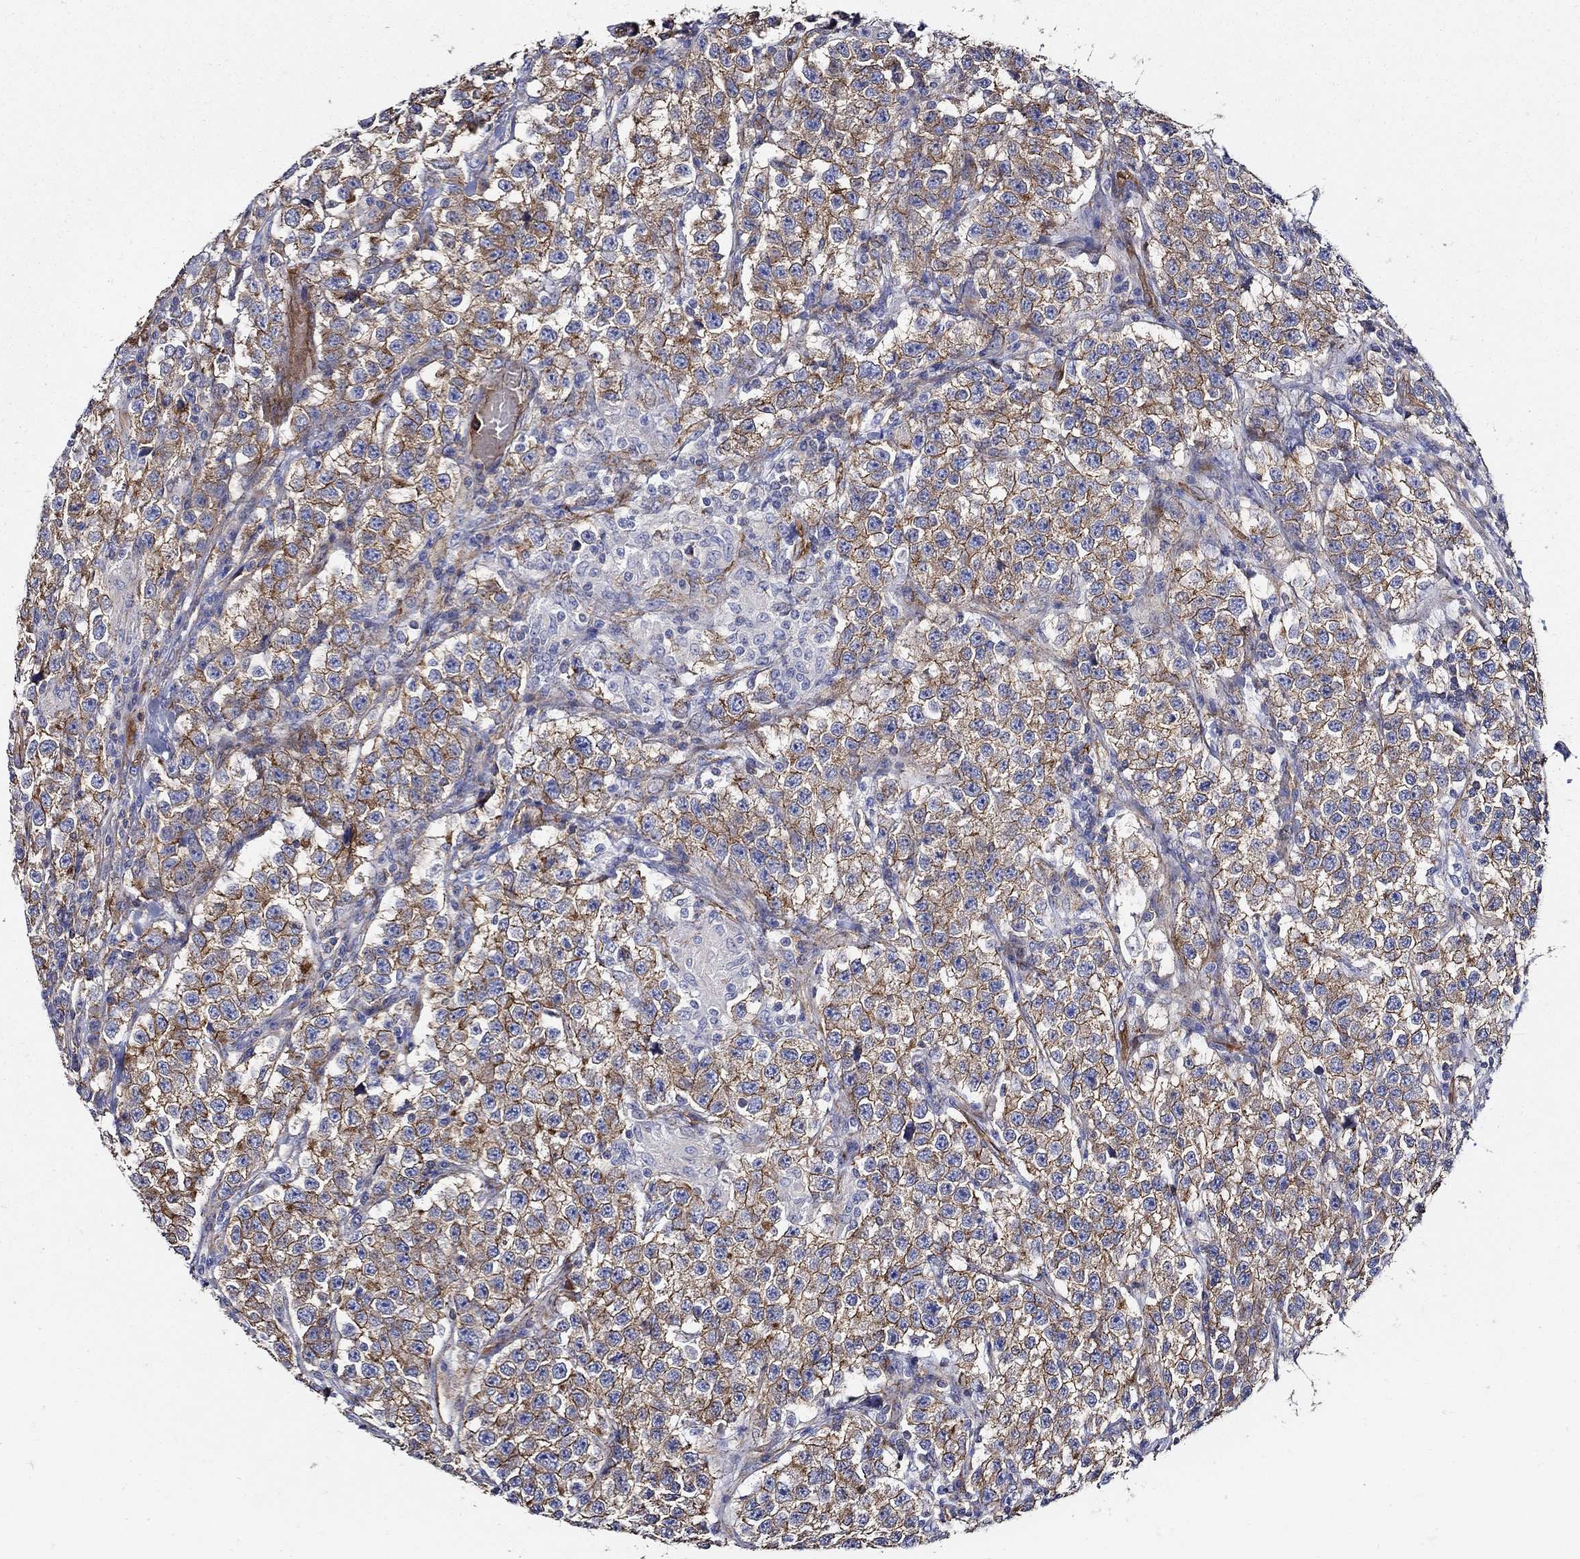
{"staining": {"intensity": "strong", "quantity": "25%-75%", "location": "cytoplasmic/membranous"}, "tissue": "testis cancer", "cell_type": "Tumor cells", "image_type": "cancer", "snomed": [{"axis": "morphology", "description": "Seminoma, NOS"}, {"axis": "topography", "description": "Testis"}], "caption": "The image shows staining of testis seminoma, revealing strong cytoplasmic/membranous protein positivity (brown color) within tumor cells.", "gene": "APBB3", "patient": {"sex": "male", "age": 59}}